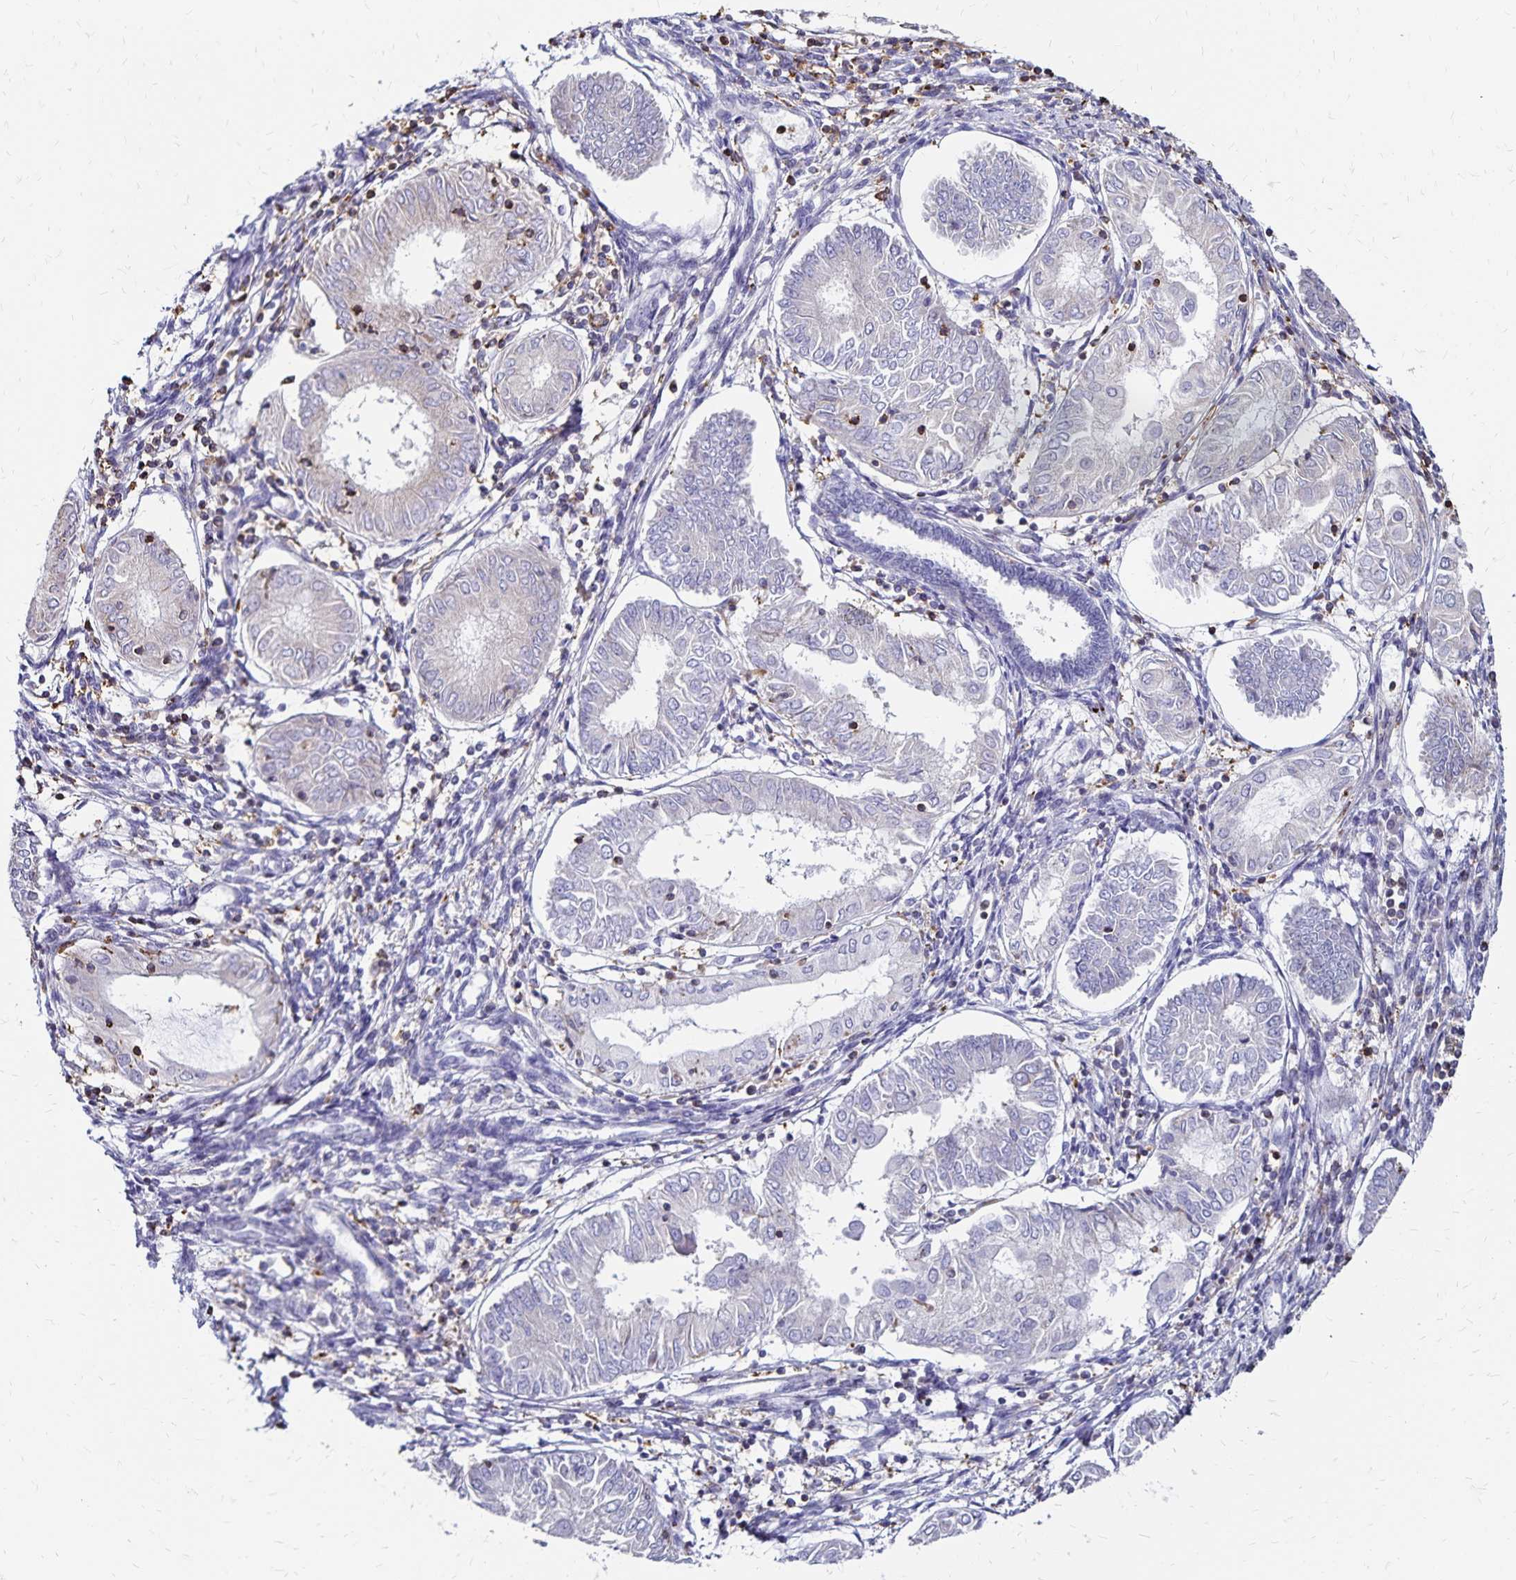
{"staining": {"intensity": "negative", "quantity": "none", "location": "none"}, "tissue": "endometrial cancer", "cell_type": "Tumor cells", "image_type": "cancer", "snomed": [{"axis": "morphology", "description": "Adenocarcinoma, NOS"}, {"axis": "topography", "description": "Endometrium"}], "caption": "Immunohistochemistry (IHC) image of neoplastic tissue: human endometrial cancer stained with DAB (3,3'-diaminobenzidine) exhibits no significant protein expression in tumor cells.", "gene": "NAGPA", "patient": {"sex": "female", "age": 68}}